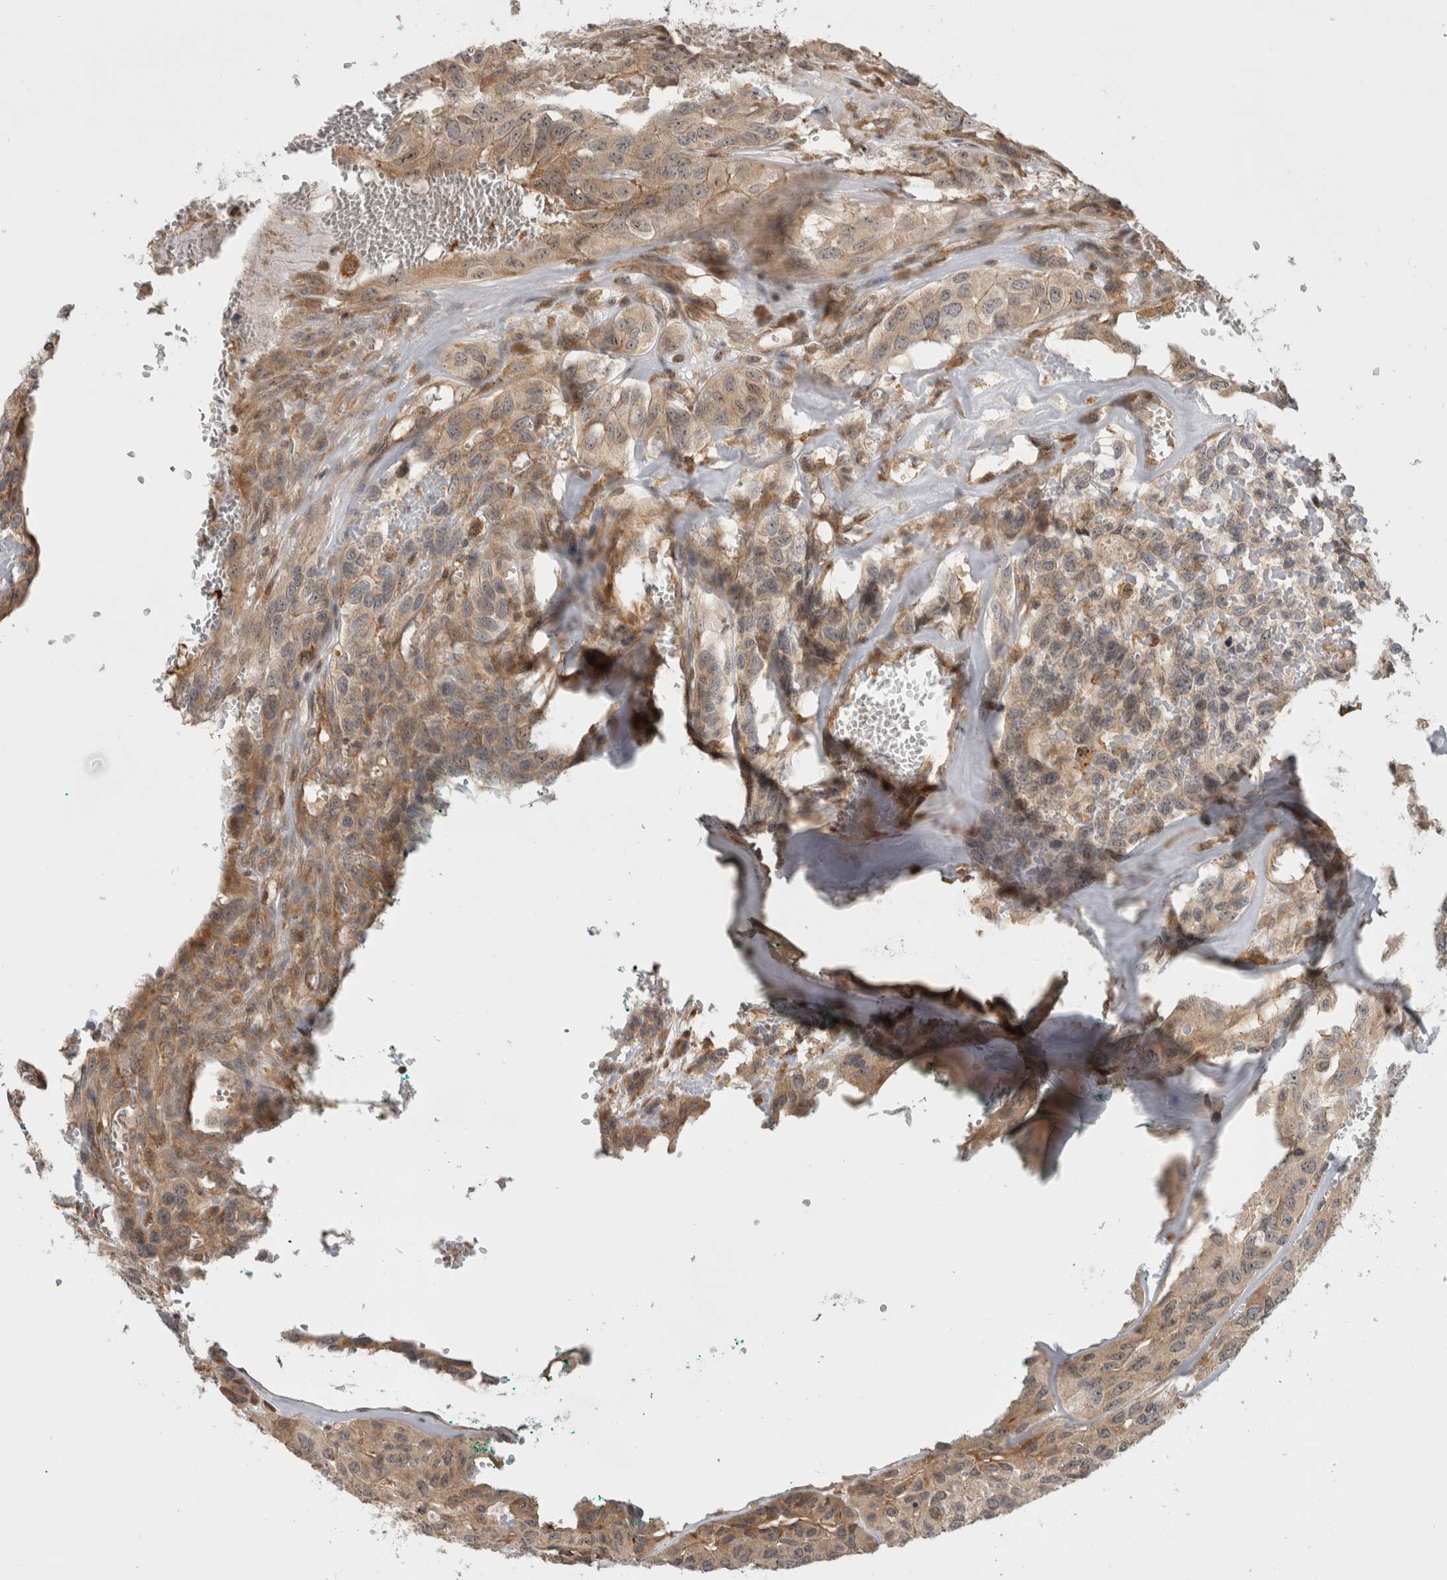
{"staining": {"intensity": "moderate", "quantity": ">75%", "location": "cytoplasmic/membranous,nuclear"}, "tissue": "head and neck cancer", "cell_type": "Tumor cells", "image_type": "cancer", "snomed": [{"axis": "morphology", "description": "Adenocarcinoma, NOS"}, {"axis": "topography", "description": "Salivary gland, NOS"}, {"axis": "topography", "description": "Head-Neck"}], "caption": "This is an image of immunohistochemistry staining of adenocarcinoma (head and neck), which shows moderate staining in the cytoplasmic/membranous and nuclear of tumor cells.", "gene": "WASF2", "patient": {"sex": "female", "age": 76}}